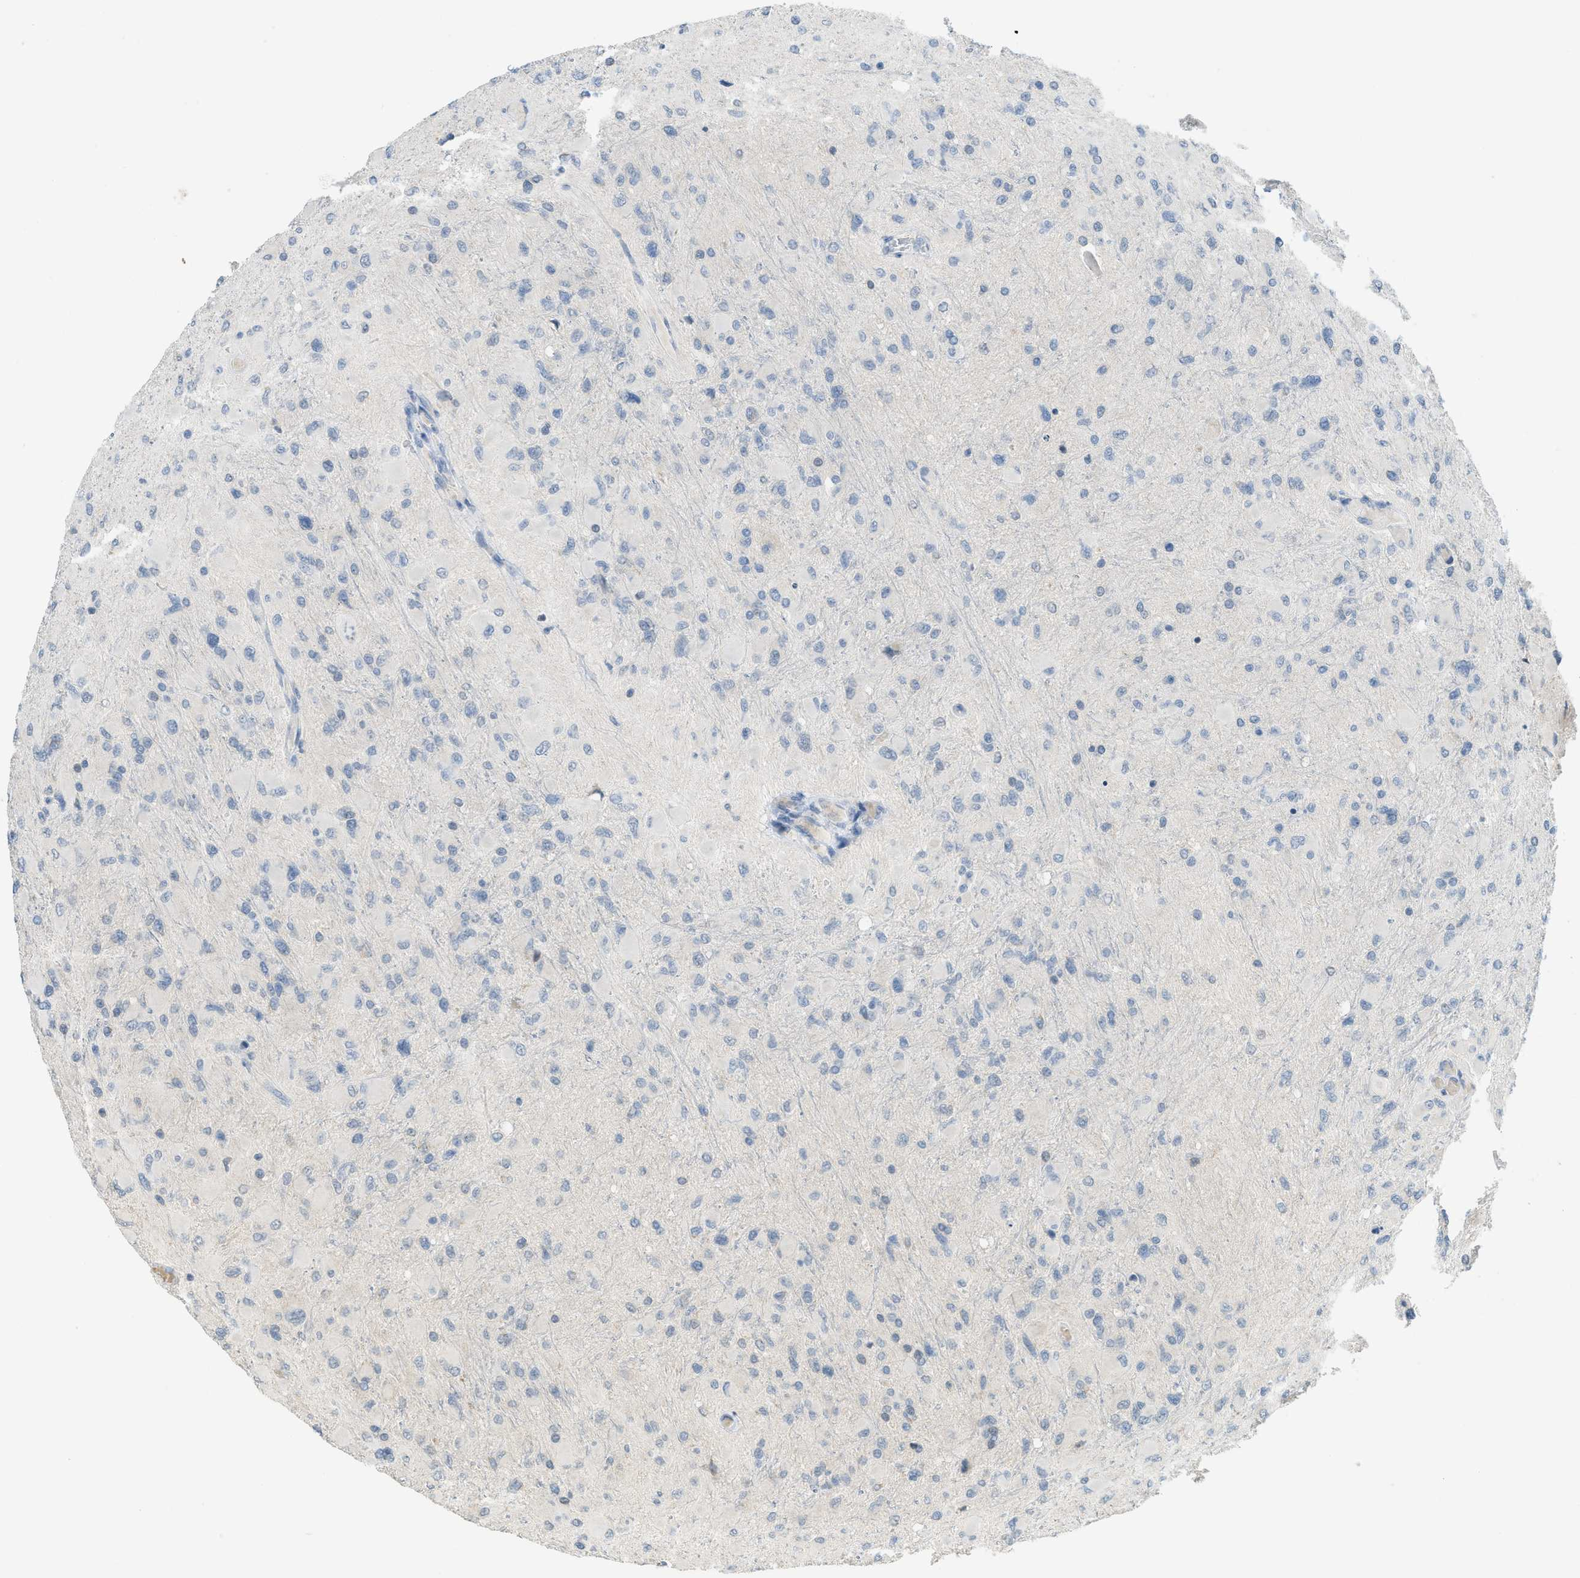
{"staining": {"intensity": "negative", "quantity": "none", "location": "none"}, "tissue": "glioma", "cell_type": "Tumor cells", "image_type": "cancer", "snomed": [{"axis": "morphology", "description": "Glioma, malignant, High grade"}, {"axis": "topography", "description": "Cerebral cortex"}], "caption": "DAB immunohistochemical staining of glioma shows no significant positivity in tumor cells. Nuclei are stained in blue.", "gene": "TXNDC2", "patient": {"sex": "female", "age": 36}}